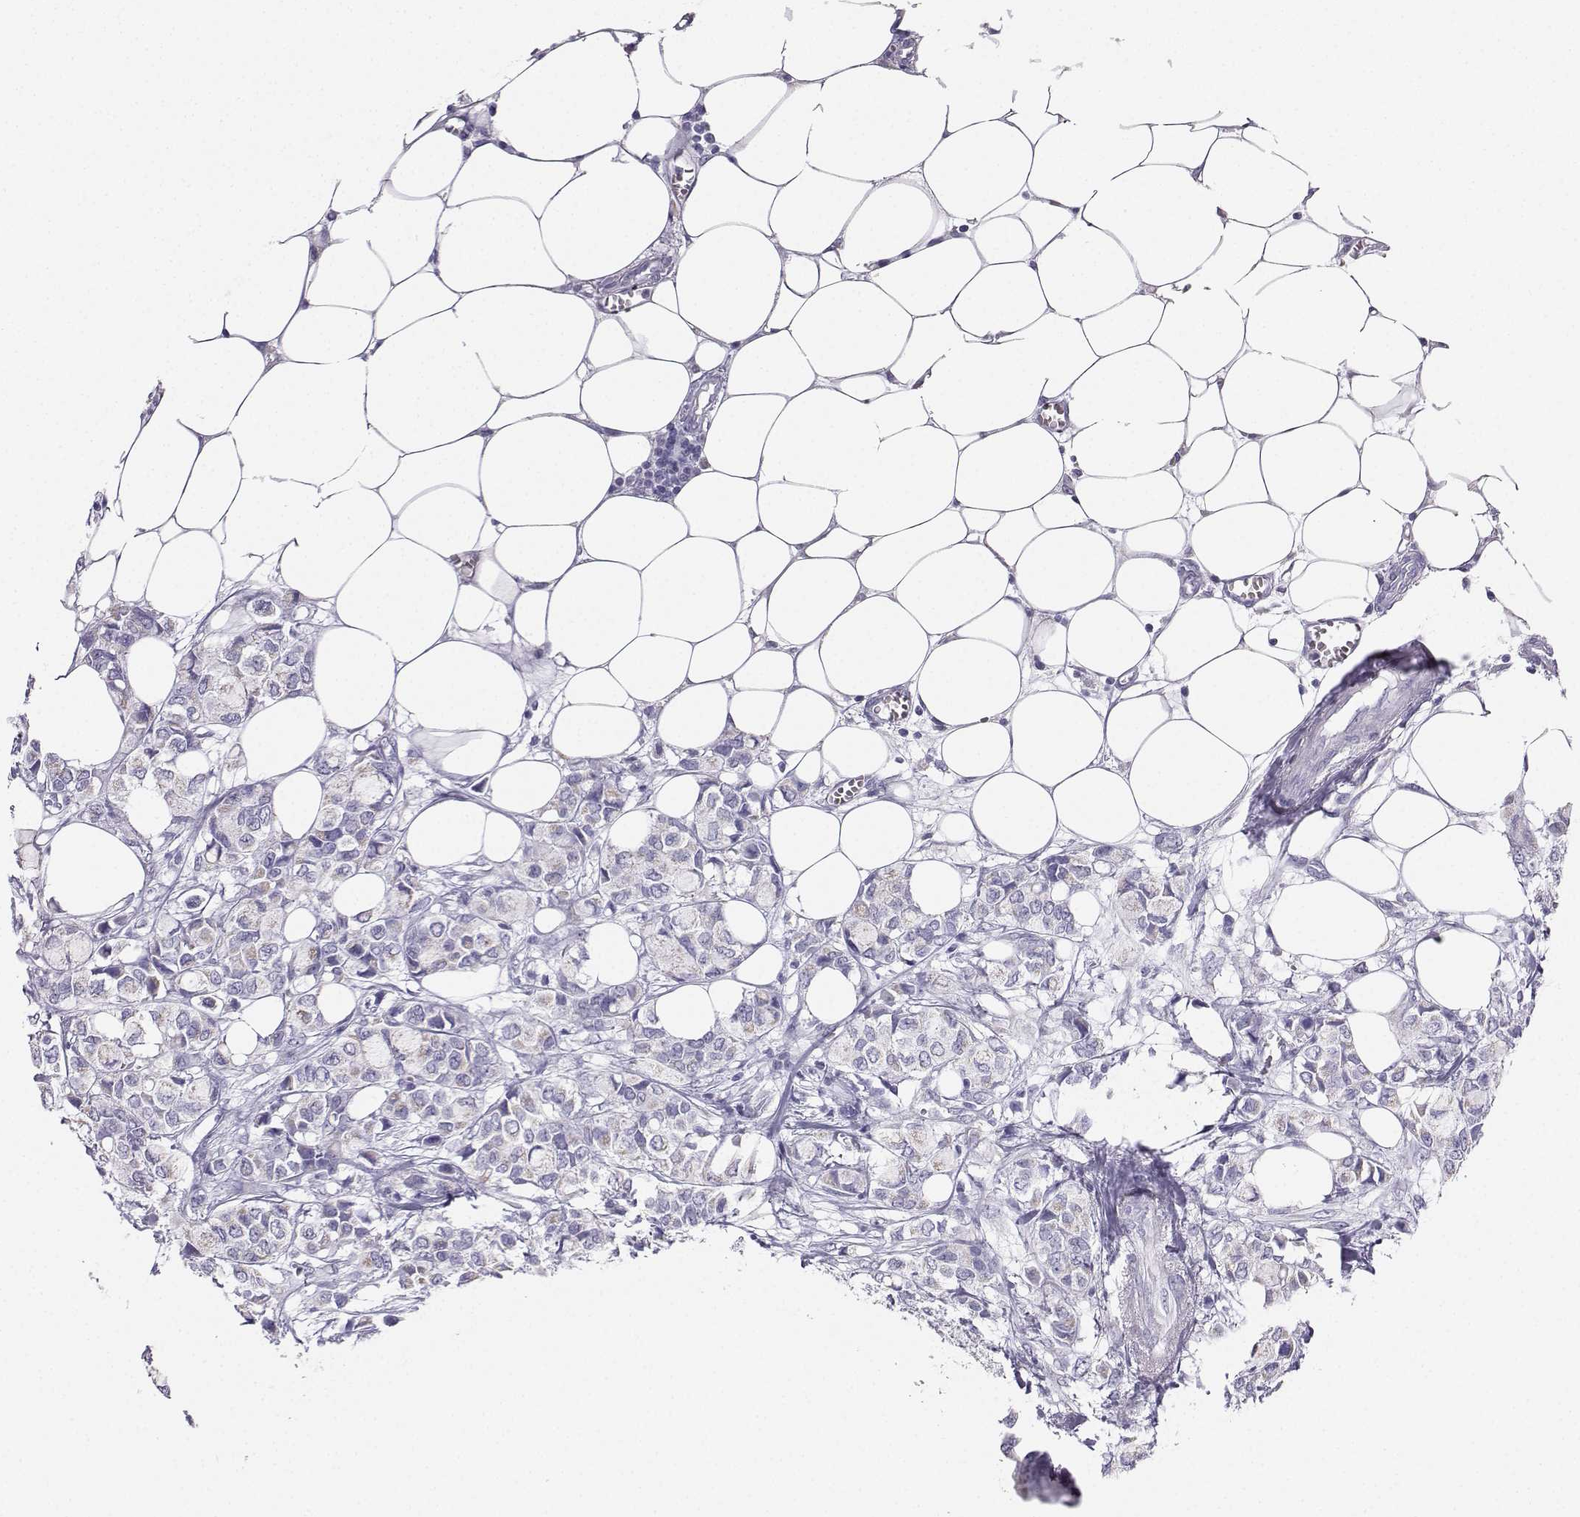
{"staining": {"intensity": "weak", "quantity": "<25%", "location": "cytoplasmic/membranous"}, "tissue": "breast cancer", "cell_type": "Tumor cells", "image_type": "cancer", "snomed": [{"axis": "morphology", "description": "Duct carcinoma"}, {"axis": "topography", "description": "Breast"}], "caption": "This is a histopathology image of immunohistochemistry staining of breast cancer (invasive ductal carcinoma), which shows no positivity in tumor cells.", "gene": "AVP", "patient": {"sex": "female", "age": 85}}